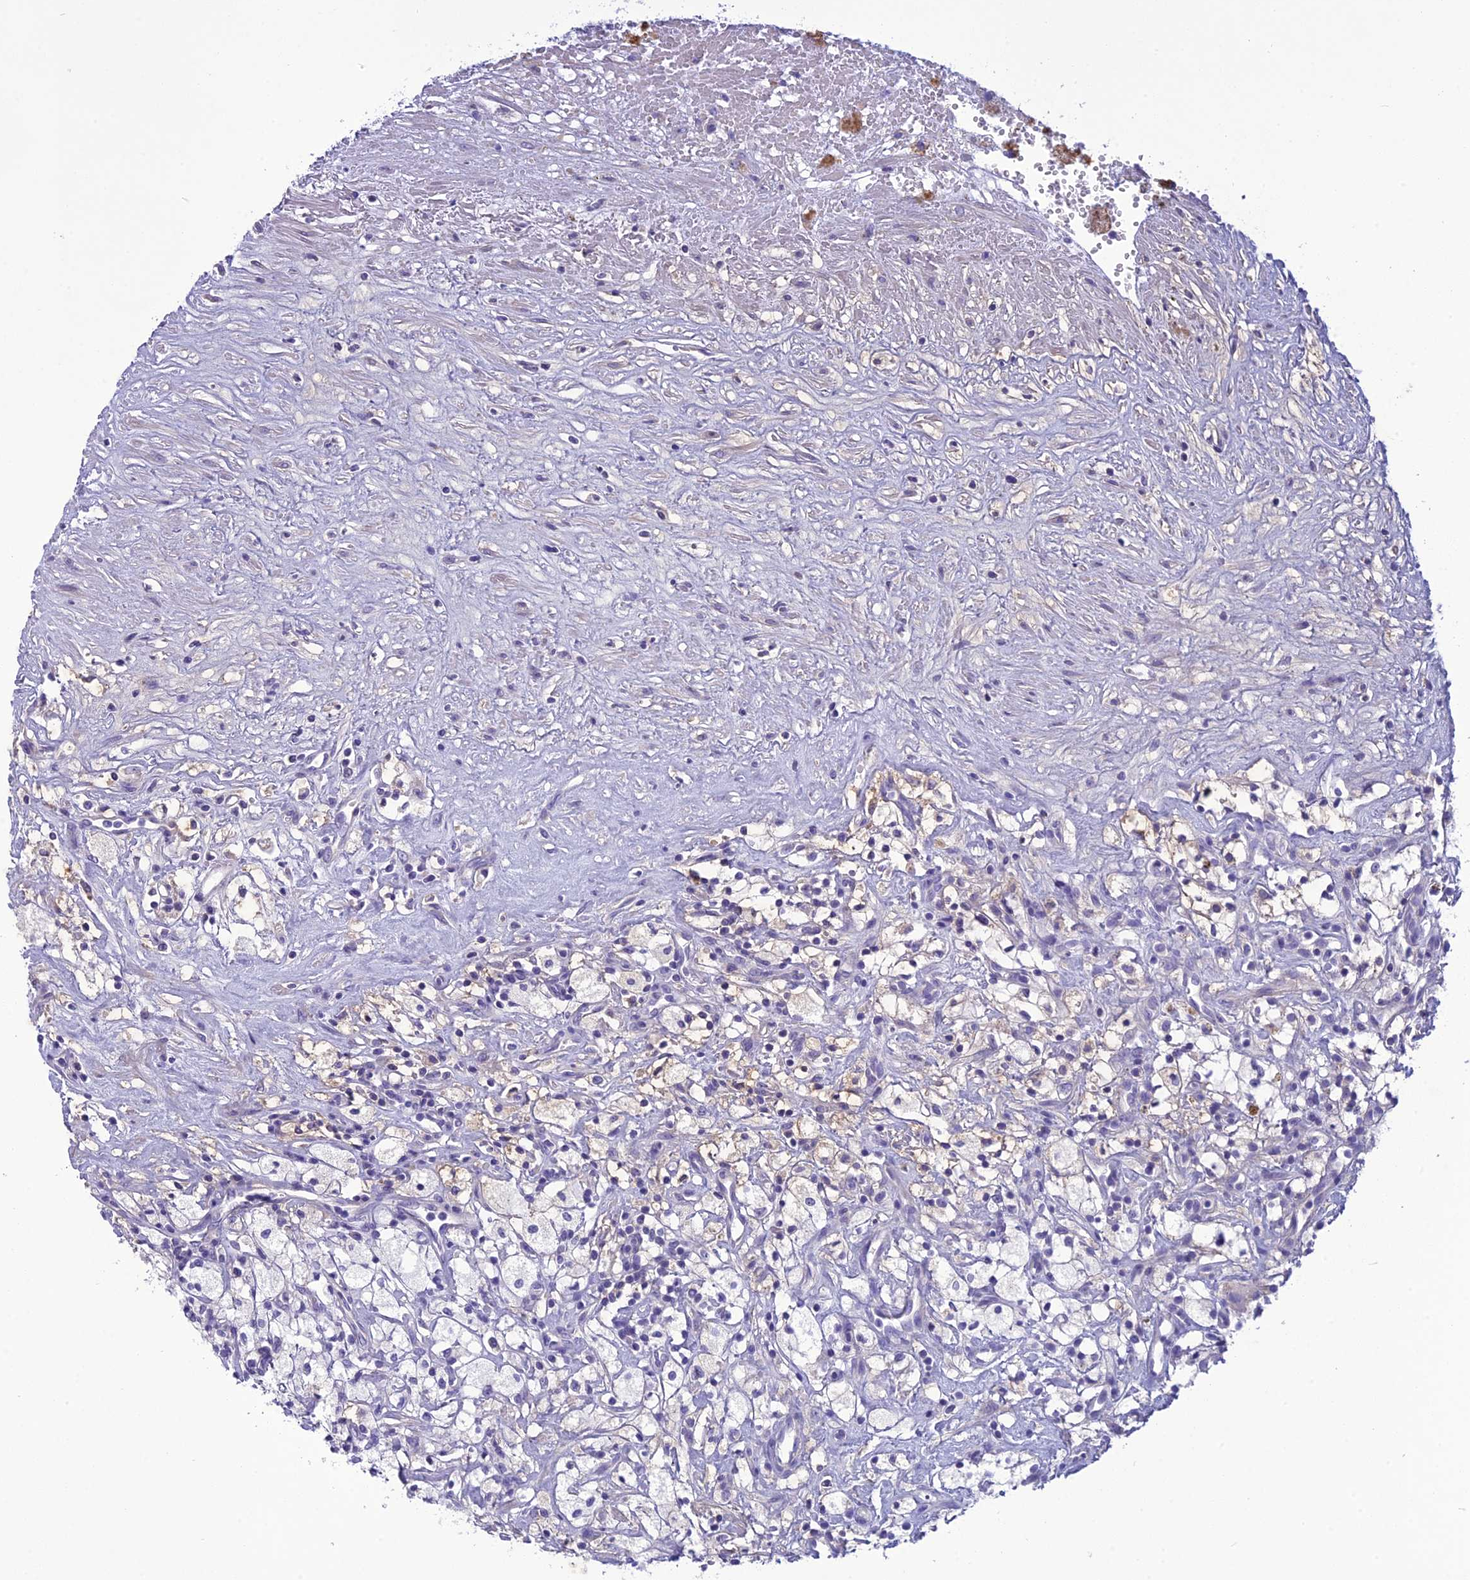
{"staining": {"intensity": "negative", "quantity": "none", "location": "none"}, "tissue": "renal cancer", "cell_type": "Tumor cells", "image_type": "cancer", "snomed": [{"axis": "morphology", "description": "Adenocarcinoma, NOS"}, {"axis": "topography", "description": "Kidney"}], "caption": "This is an immunohistochemistry photomicrograph of human renal cancer. There is no expression in tumor cells.", "gene": "BBS2", "patient": {"sex": "male", "age": 59}}